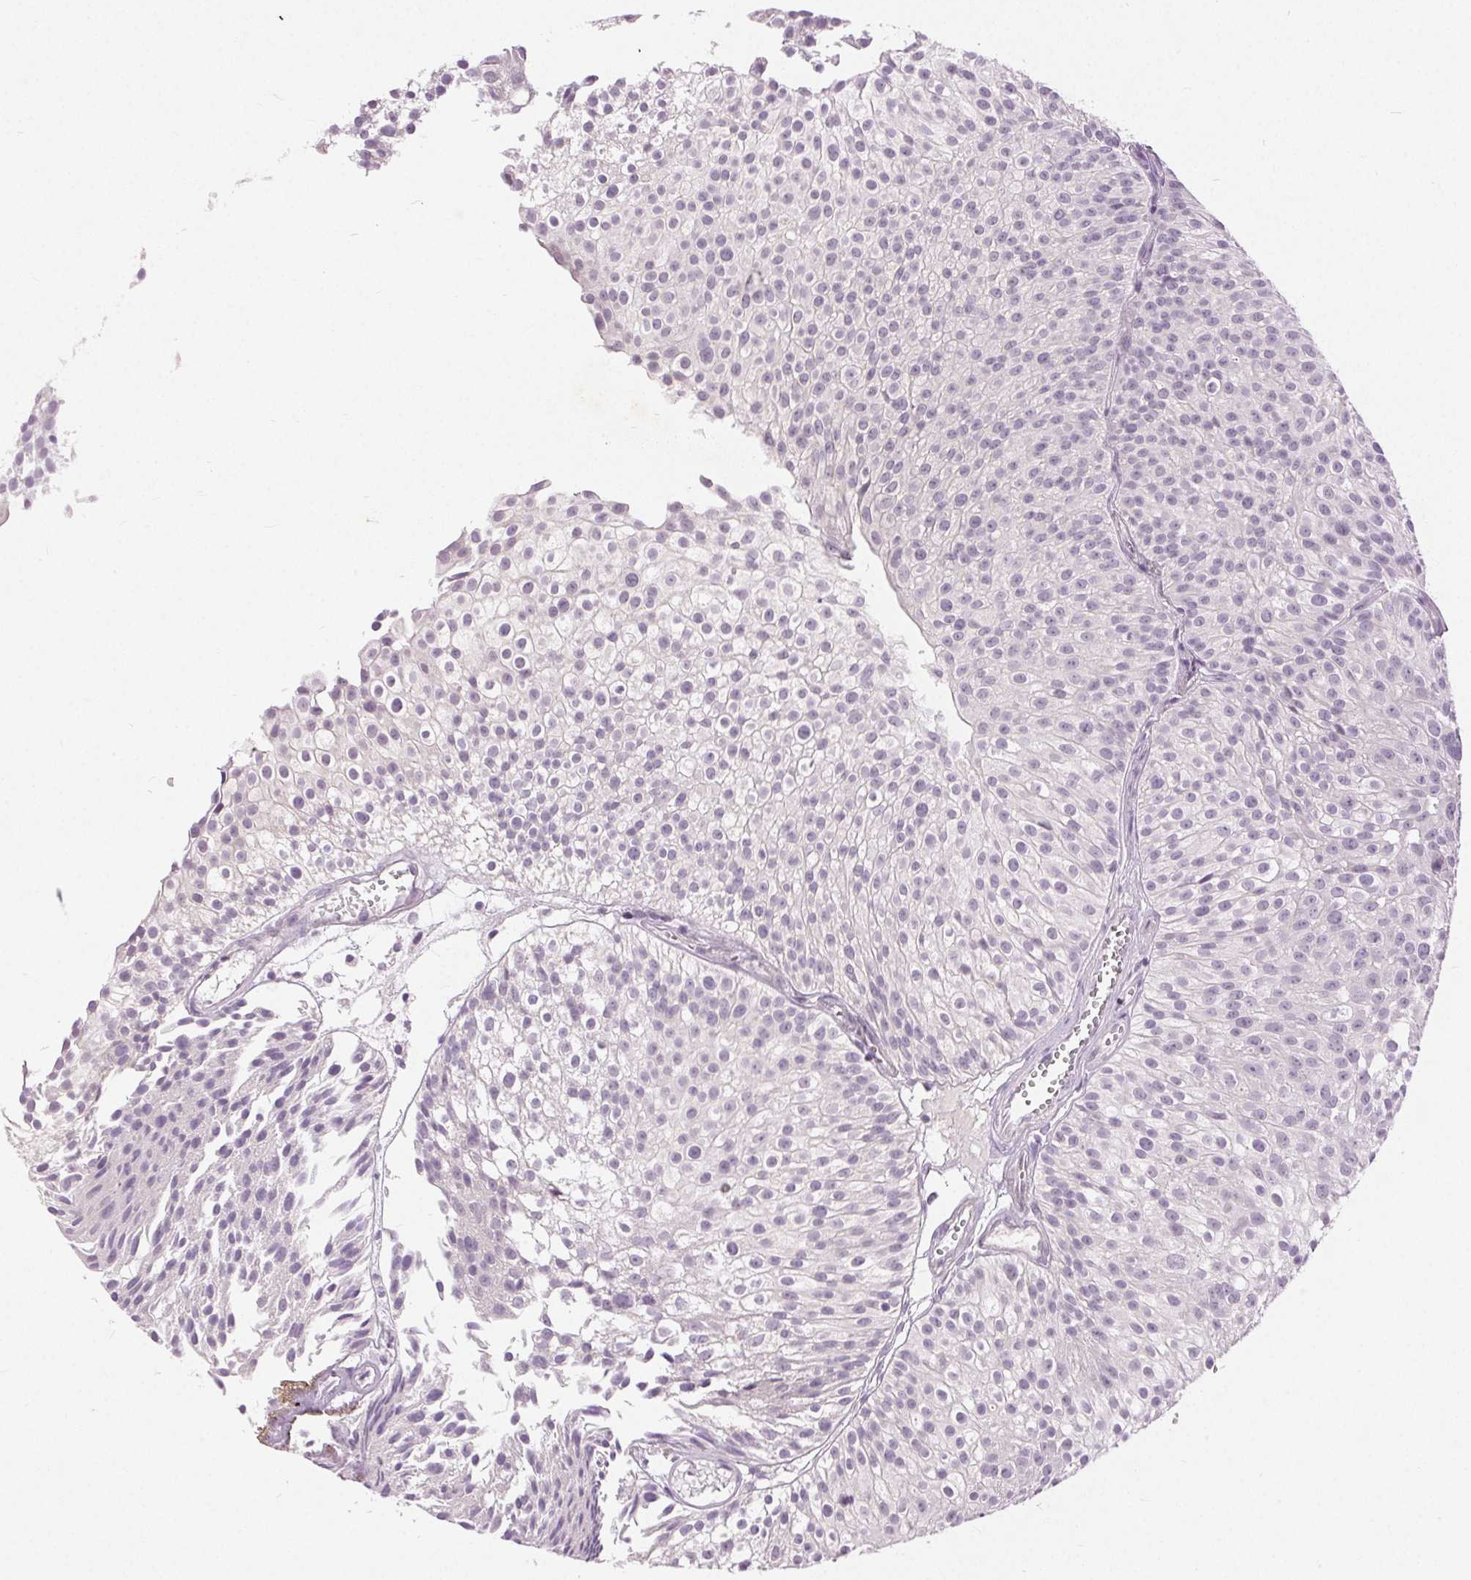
{"staining": {"intensity": "negative", "quantity": "none", "location": "none"}, "tissue": "urothelial cancer", "cell_type": "Tumor cells", "image_type": "cancer", "snomed": [{"axis": "morphology", "description": "Urothelial carcinoma, Low grade"}, {"axis": "topography", "description": "Urinary bladder"}], "caption": "DAB (3,3'-diaminobenzidine) immunohistochemical staining of urothelial carcinoma (low-grade) reveals no significant expression in tumor cells.", "gene": "DSG3", "patient": {"sex": "male", "age": 70}}